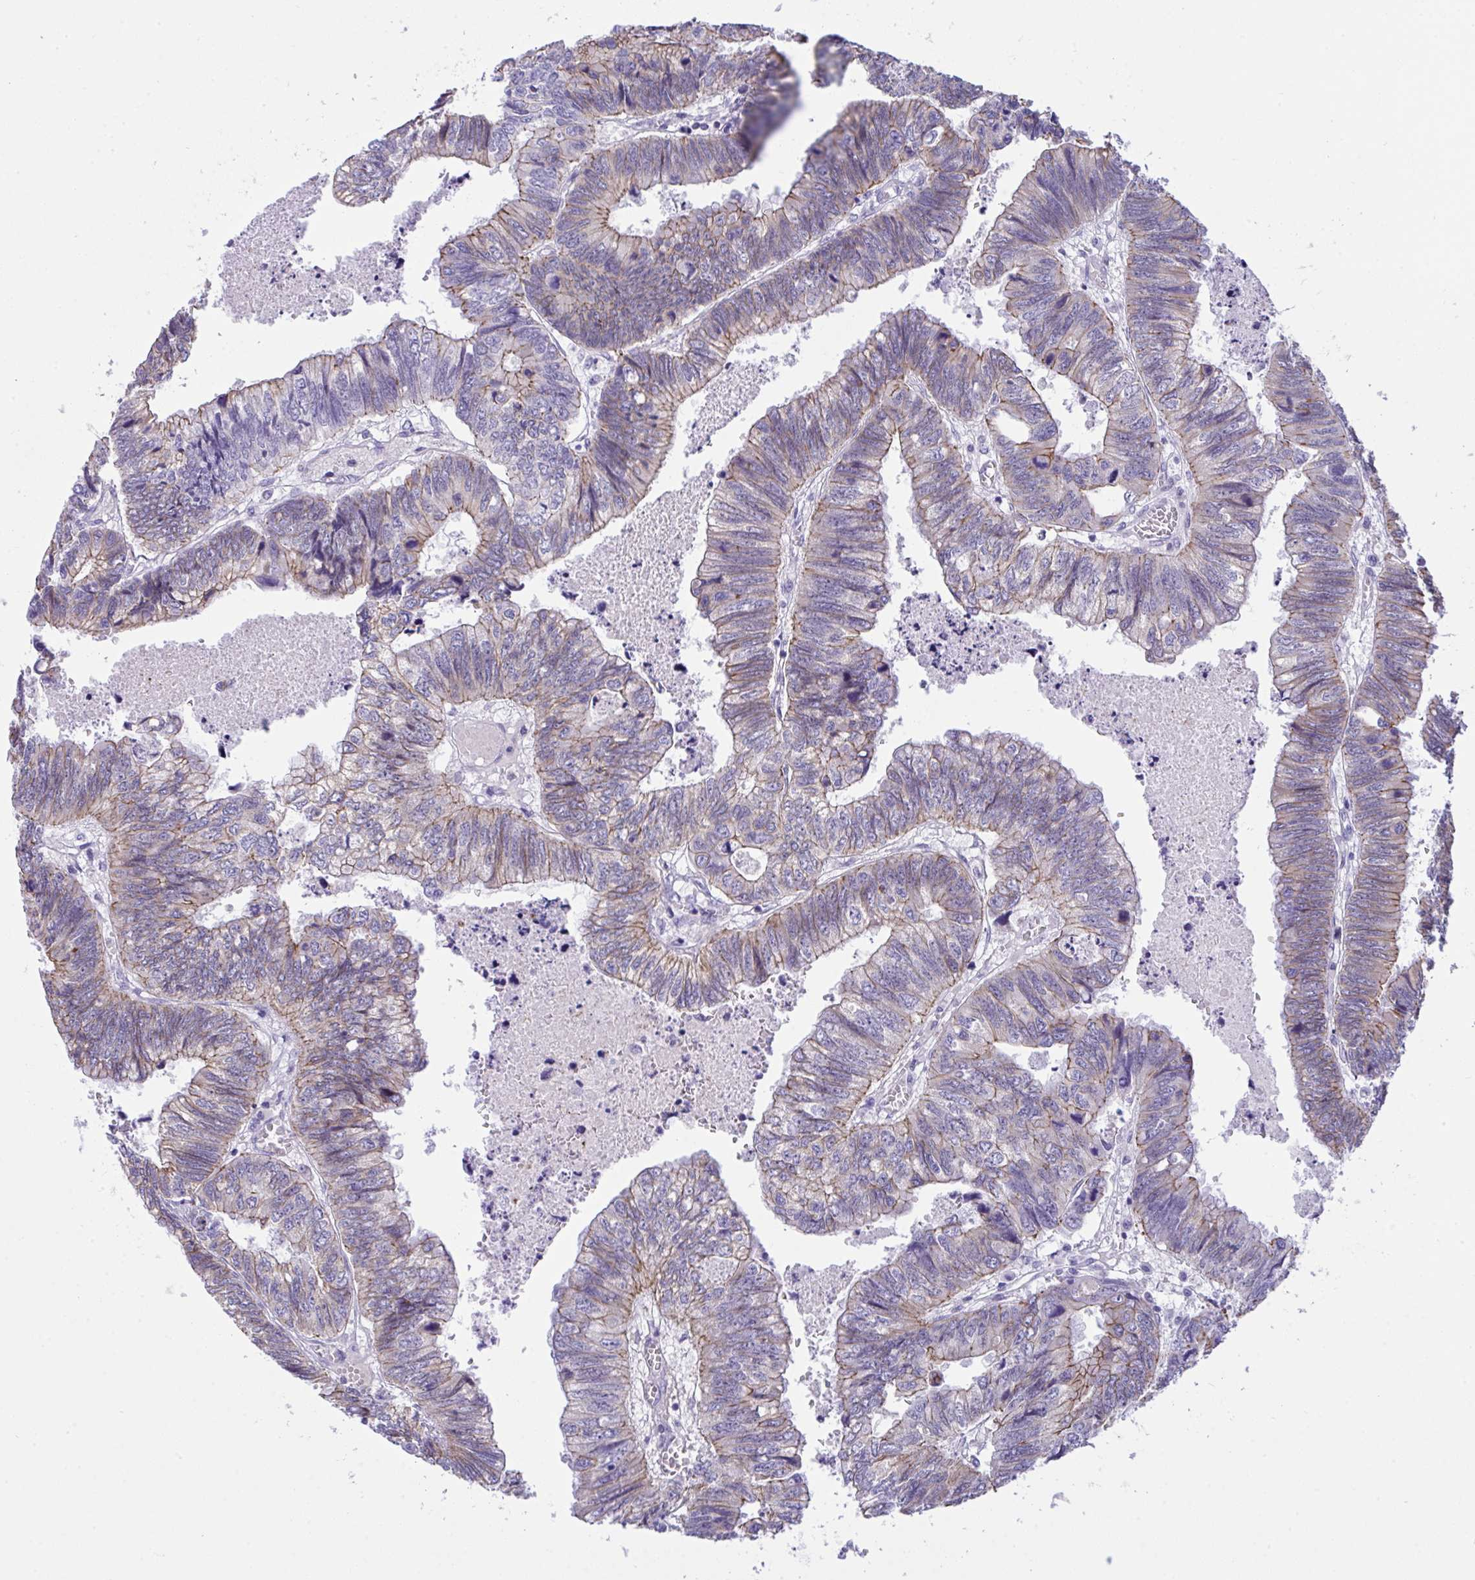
{"staining": {"intensity": "weak", "quantity": "25%-75%", "location": "cytoplasmic/membranous"}, "tissue": "colorectal cancer", "cell_type": "Tumor cells", "image_type": "cancer", "snomed": [{"axis": "morphology", "description": "Adenocarcinoma, NOS"}, {"axis": "topography", "description": "Colon"}], "caption": "Weak cytoplasmic/membranous expression is identified in approximately 25%-75% of tumor cells in colorectal cancer (adenocarcinoma).", "gene": "GLB1L2", "patient": {"sex": "male", "age": 62}}